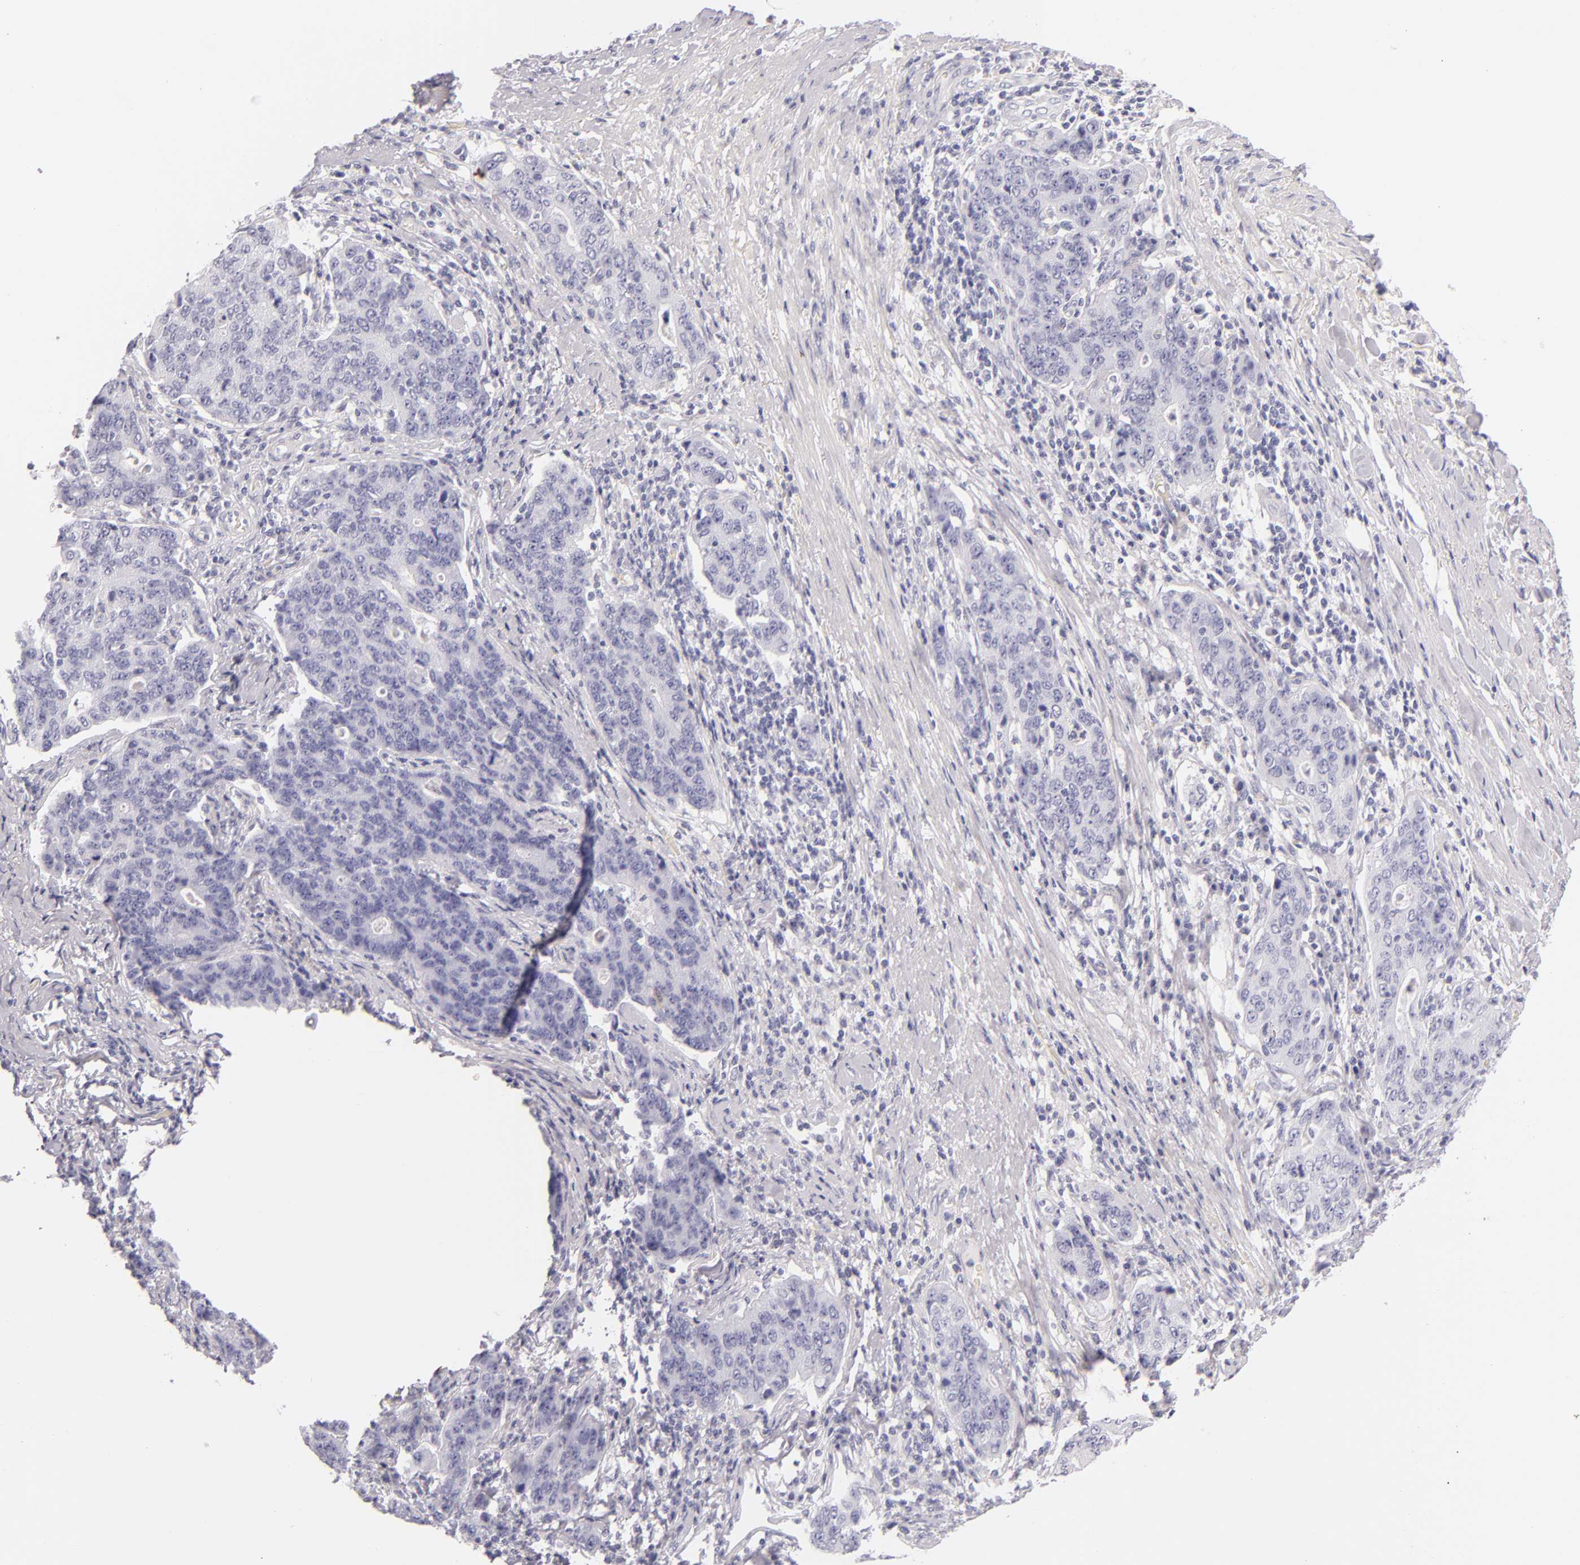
{"staining": {"intensity": "negative", "quantity": "none", "location": "none"}, "tissue": "stomach cancer", "cell_type": "Tumor cells", "image_type": "cancer", "snomed": [{"axis": "morphology", "description": "Adenocarcinoma, NOS"}, {"axis": "topography", "description": "Esophagus"}, {"axis": "topography", "description": "Stomach"}], "caption": "IHC of stomach cancer (adenocarcinoma) displays no positivity in tumor cells. Brightfield microscopy of IHC stained with DAB (brown) and hematoxylin (blue), captured at high magnification.", "gene": "FABP1", "patient": {"sex": "male", "age": 74}}